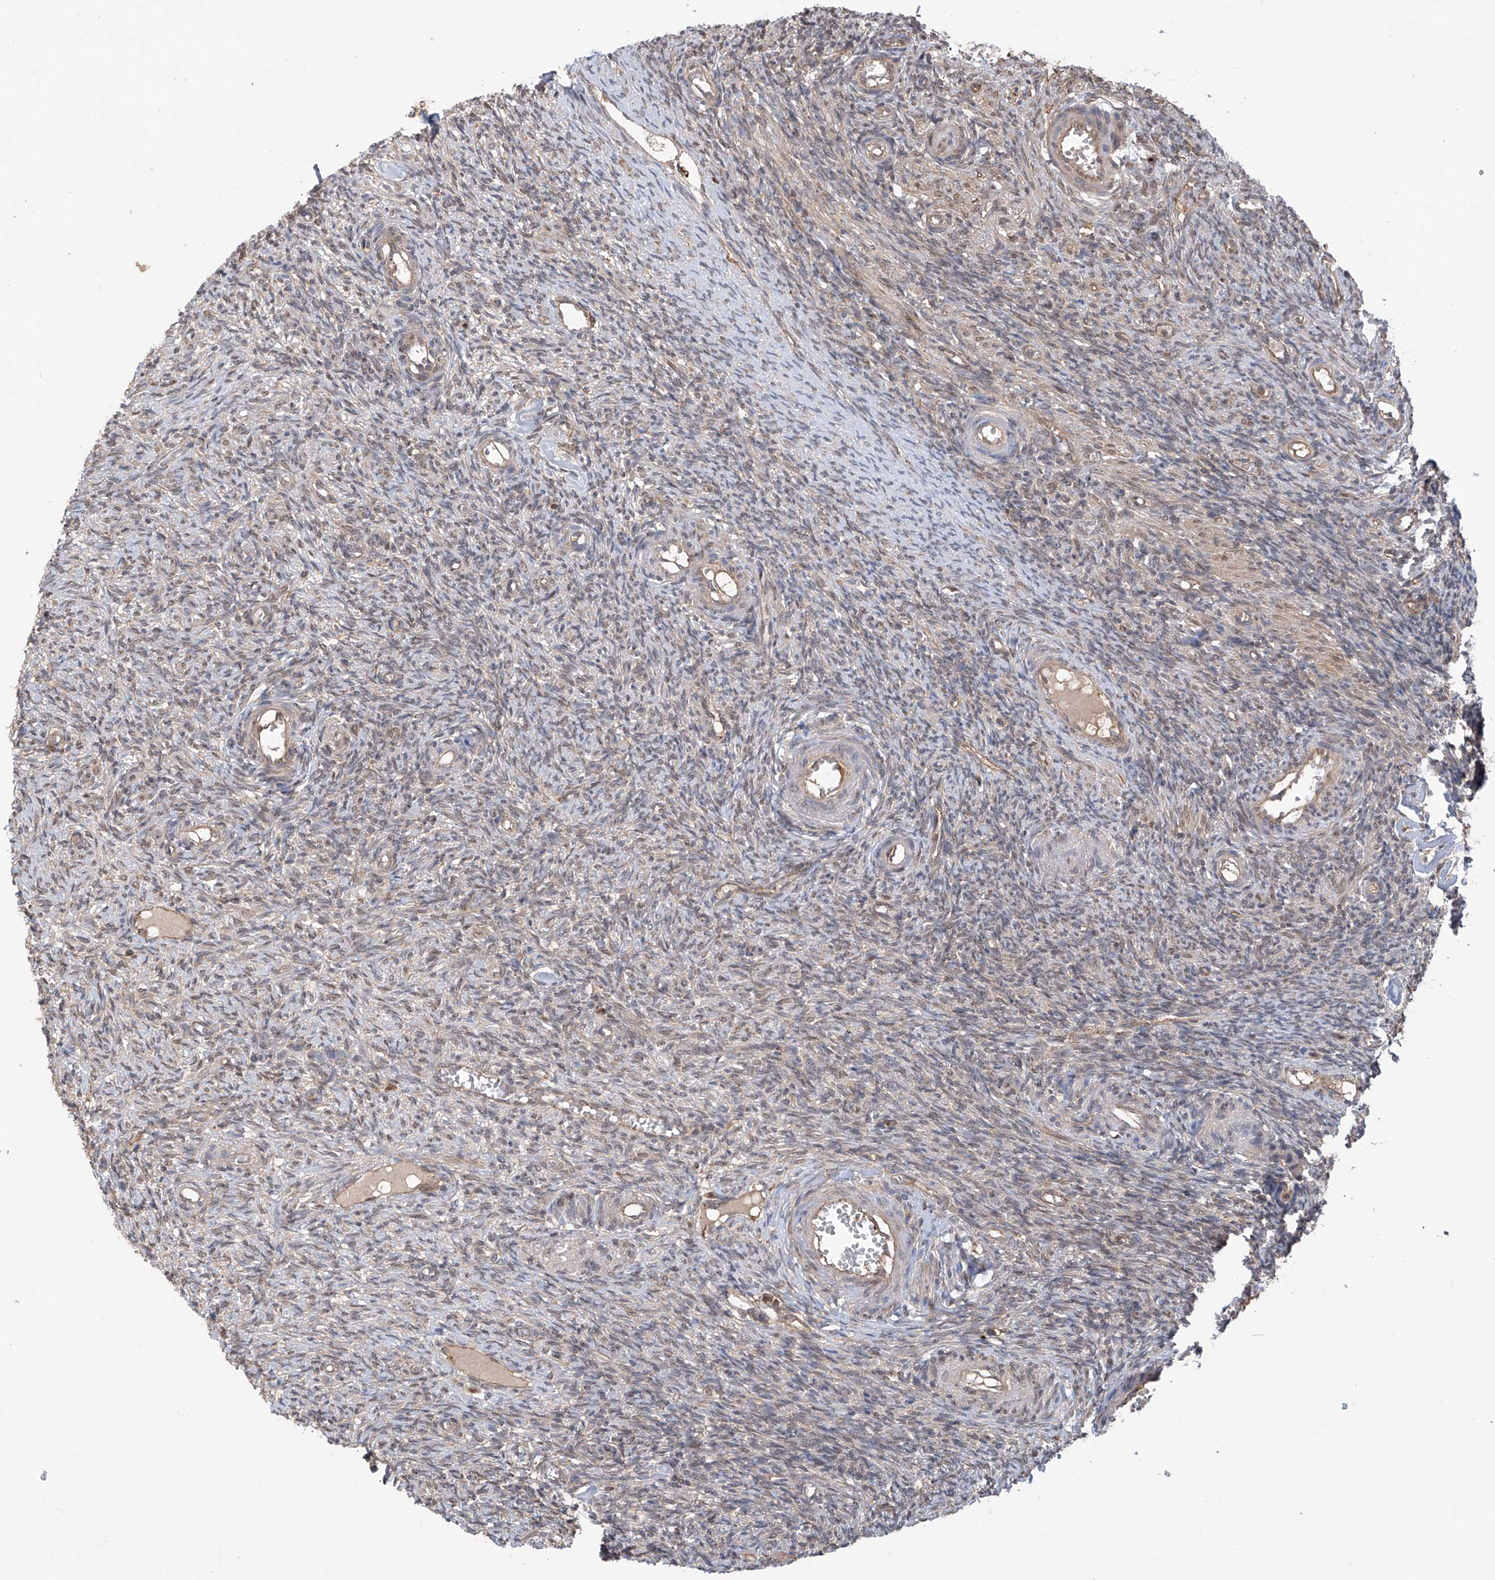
{"staining": {"intensity": "weak", "quantity": "<25%", "location": "cytoplasmic/membranous,nuclear"}, "tissue": "ovary", "cell_type": "Ovarian stroma cells", "image_type": "normal", "snomed": [{"axis": "morphology", "description": "Normal tissue, NOS"}, {"axis": "topography", "description": "Ovary"}], "caption": "Immunohistochemical staining of unremarkable human ovary demonstrates no significant staining in ovarian stroma cells.", "gene": "HOXC8", "patient": {"sex": "female", "age": 27}}